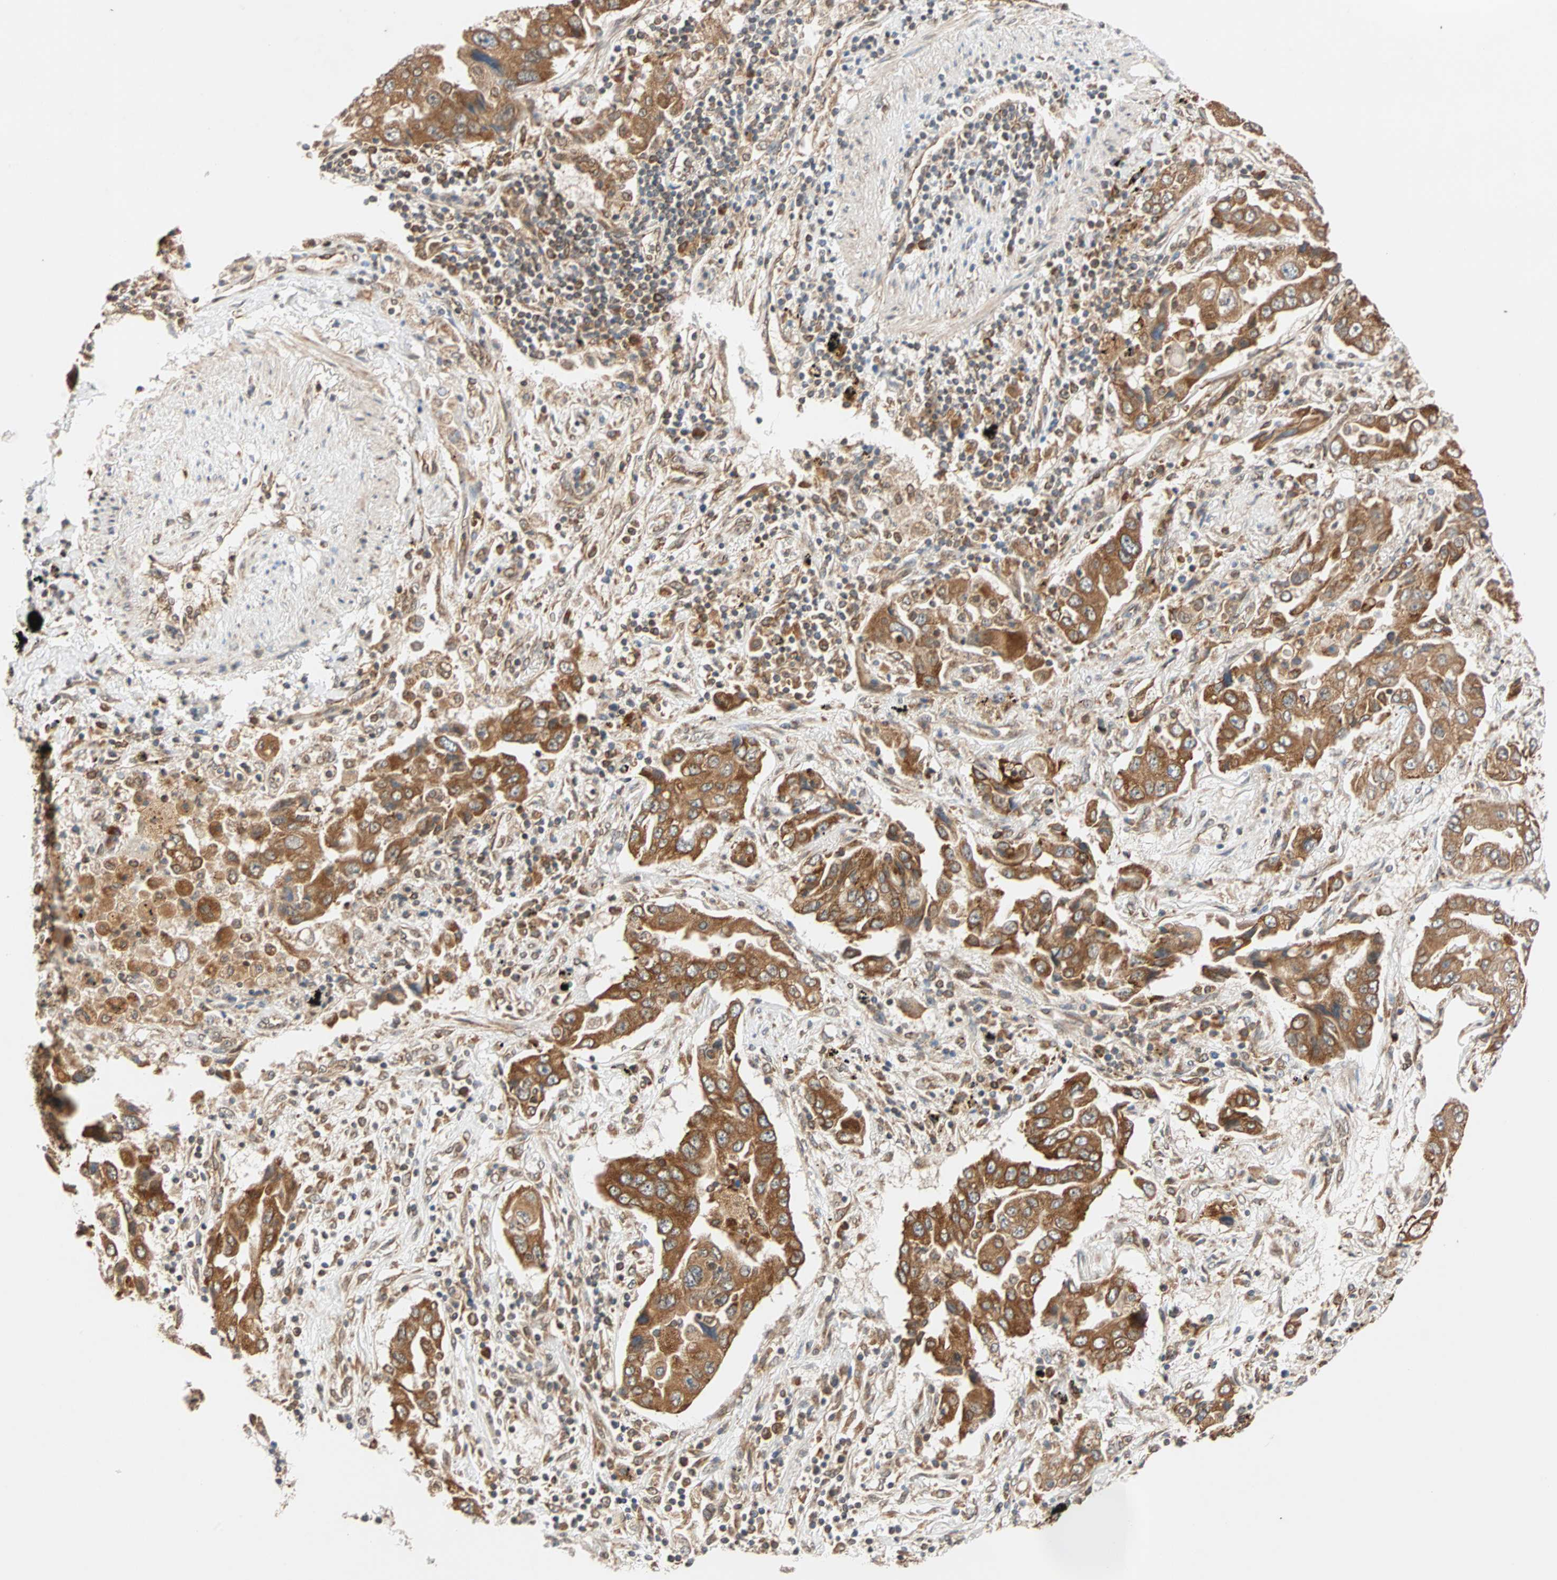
{"staining": {"intensity": "strong", "quantity": ">75%", "location": "cytoplasmic/membranous"}, "tissue": "lung cancer", "cell_type": "Tumor cells", "image_type": "cancer", "snomed": [{"axis": "morphology", "description": "Adenocarcinoma, NOS"}, {"axis": "topography", "description": "Lung"}], "caption": "Protein analysis of lung cancer (adenocarcinoma) tissue reveals strong cytoplasmic/membranous positivity in about >75% of tumor cells.", "gene": "AUP1", "patient": {"sex": "female", "age": 65}}